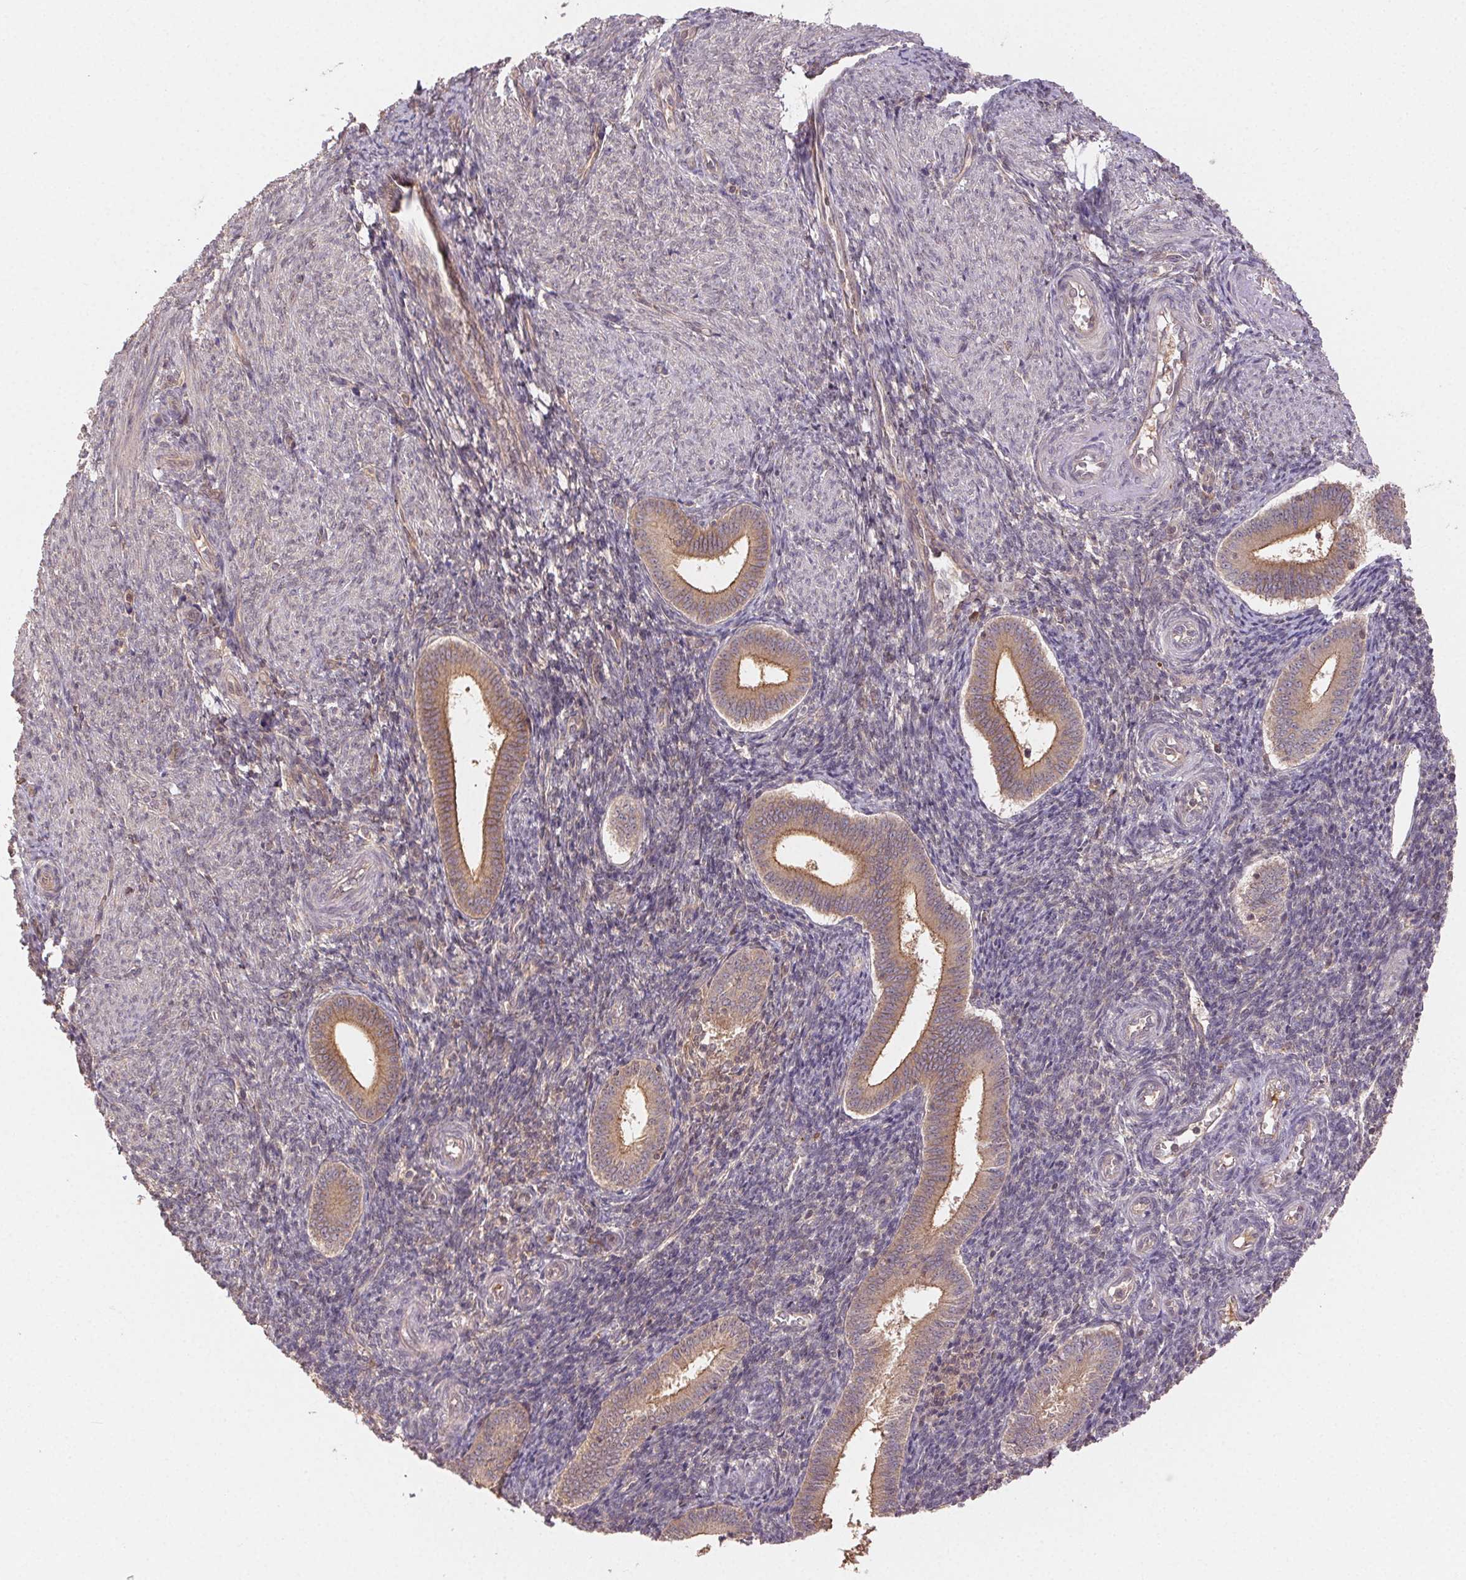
{"staining": {"intensity": "negative", "quantity": "none", "location": "none"}, "tissue": "endometrium", "cell_type": "Cells in endometrial stroma", "image_type": "normal", "snomed": [{"axis": "morphology", "description": "Normal tissue, NOS"}, {"axis": "topography", "description": "Endometrium"}], "caption": "The immunohistochemistry (IHC) photomicrograph has no significant expression in cells in endometrial stroma of endometrium. (DAB IHC, high magnification).", "gene": "MAPKAPK2", "patient": {"sex": "female", "age": 25}}